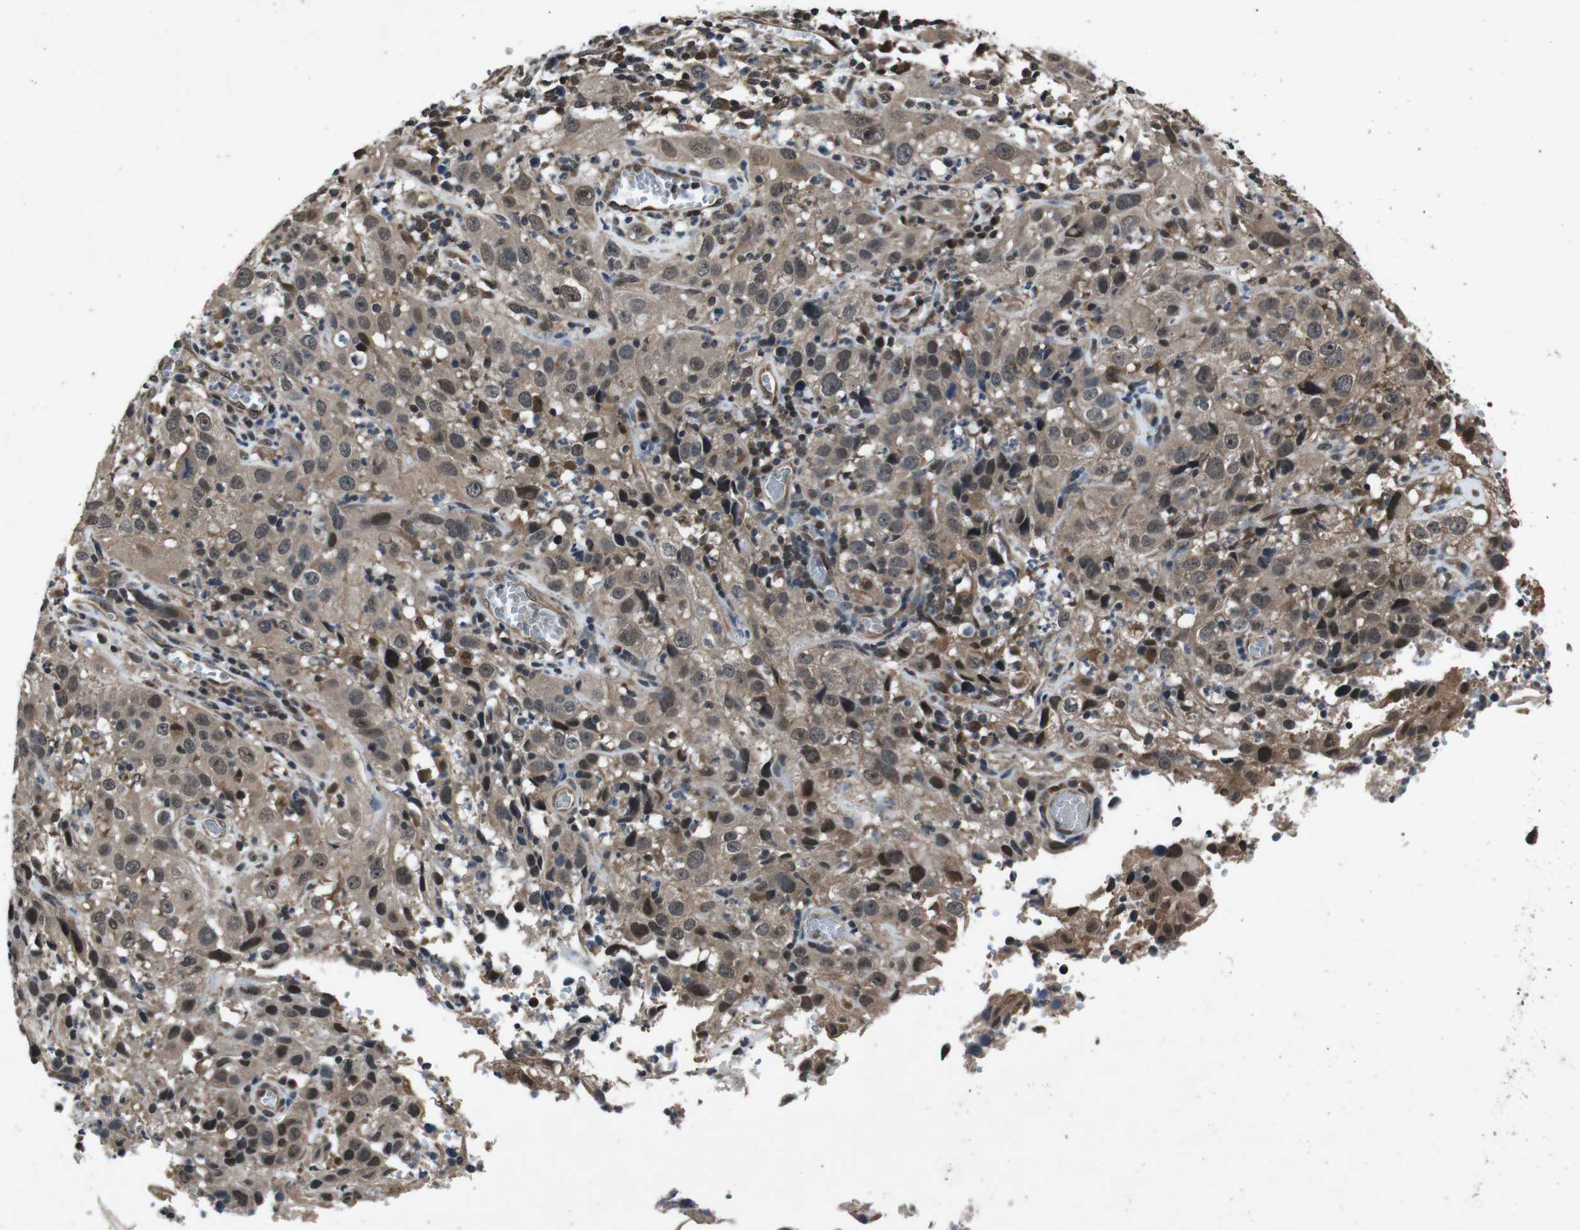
{"staining": {"intensity": "moderate", "quantity": ">75%", "location": "cytoplasmic/membranous,nuclear"}, "tissue": "cervical cancer", "cell_type": "Tumor cells", "image_type": "cancer", "snomed": [{"axis": "morphology", "description": "Squamous cell carcinoma, NOS"}, {"axis": "topography", "description": "Cervix"}], "caption": "This is an image of immunohistochemistry (IHC) staining of squamous cell carcinoma (cervical), which shows moderate staining in the cytoplasmic/membranous and nuclear of tumor cells.", "gene": "SOCS1", "patient": {"sex": "female", "age": 32}}